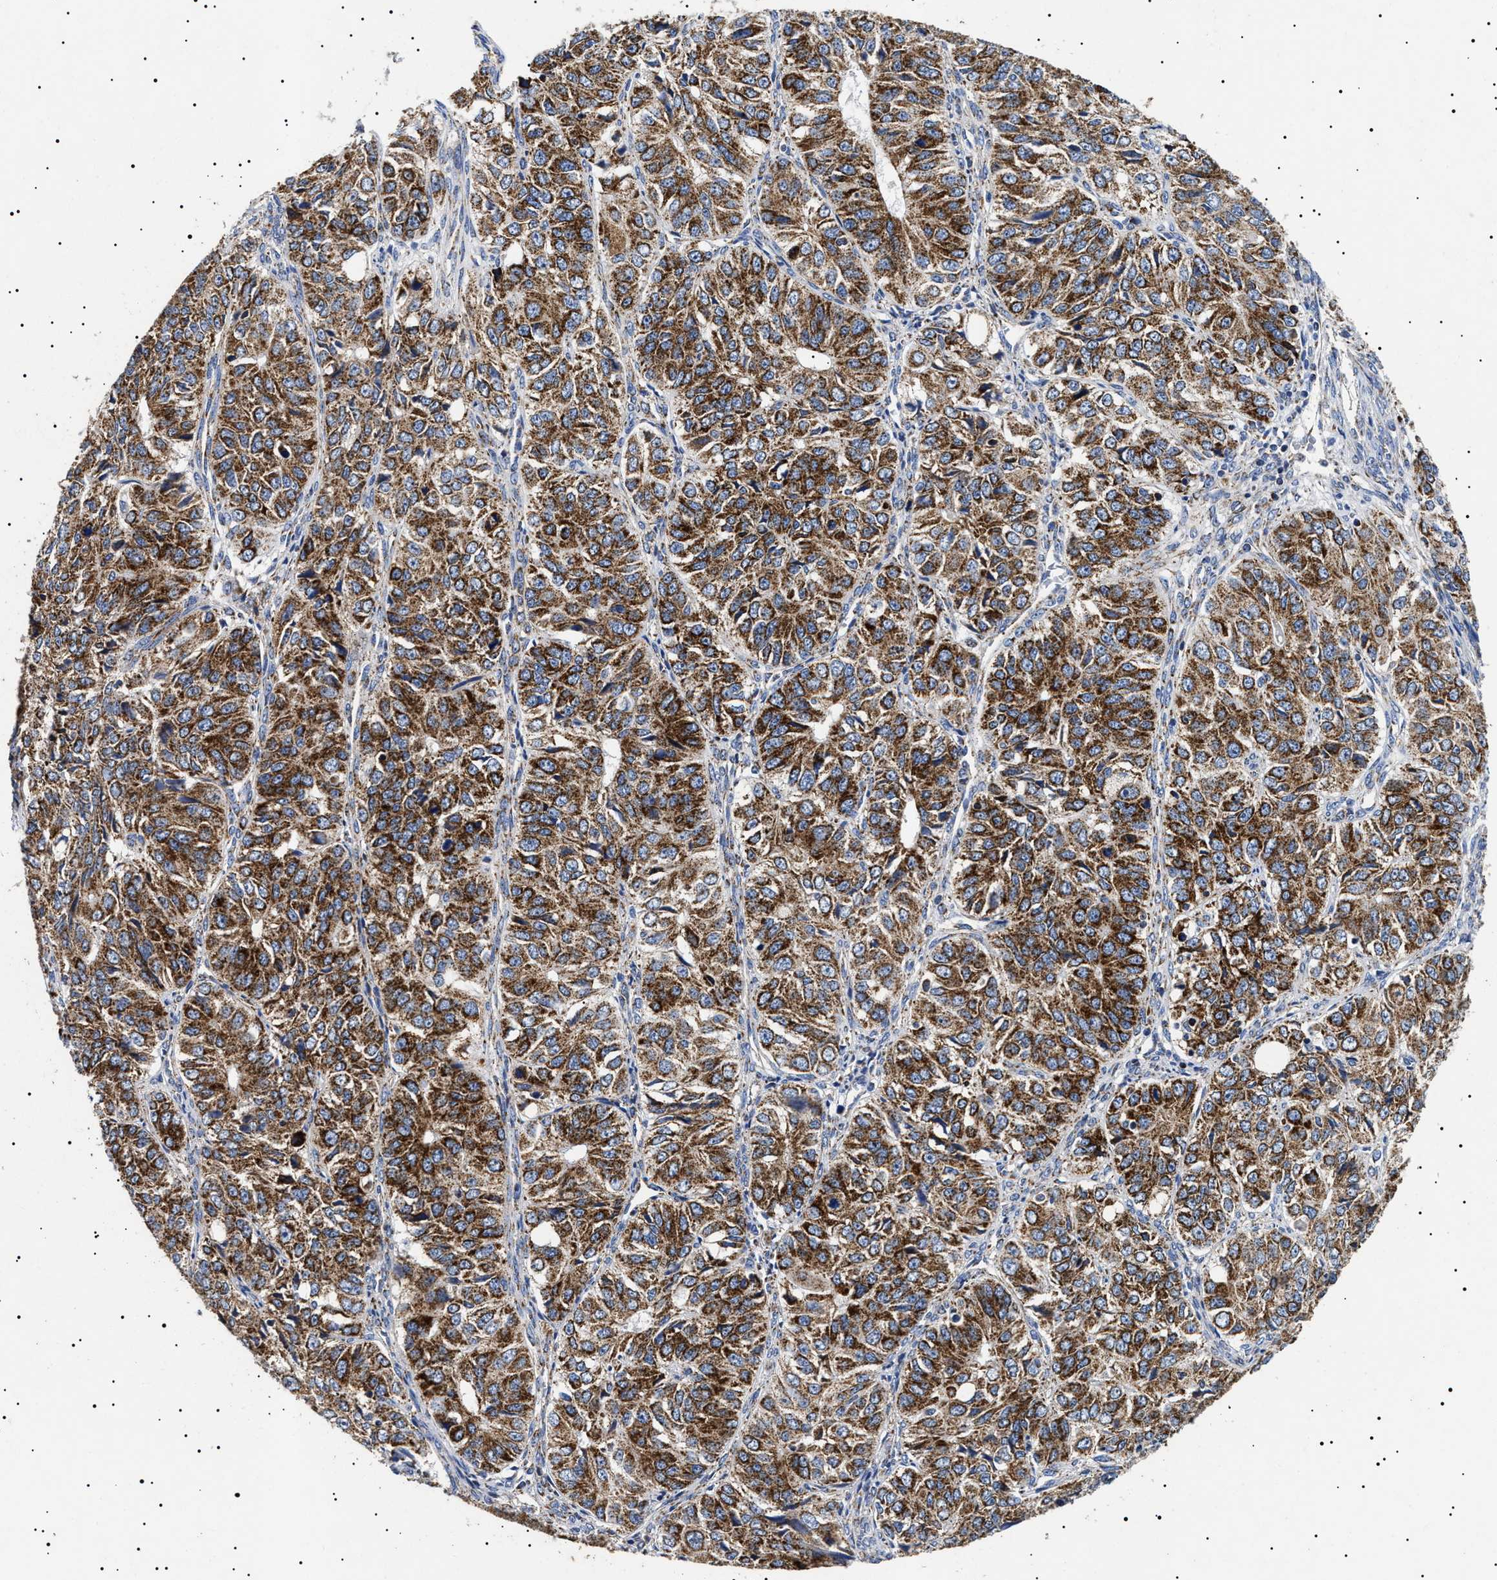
{"staining": {"intensity": "strong", "quantity": ">75%", "location": "cytoplasmic/membranous"}, "tissue": "ovarian cancer", "cell_type": "Tumor cells", "image_type": "cancer", "snomed": [{"axis": "morphology", "description": "Carcinoma, endometroid"}, {"axis": "topography", "description": "Ovary"}], "caption": "Ovarian cancer (endometroid carcinoma) stained with a brown dye reveals strong cytoplasmic/membranous positive expression in approximately >75% of tumor cells.", "gene": "CHRDL2", "patient": {"sex": "female", "age": 51}}